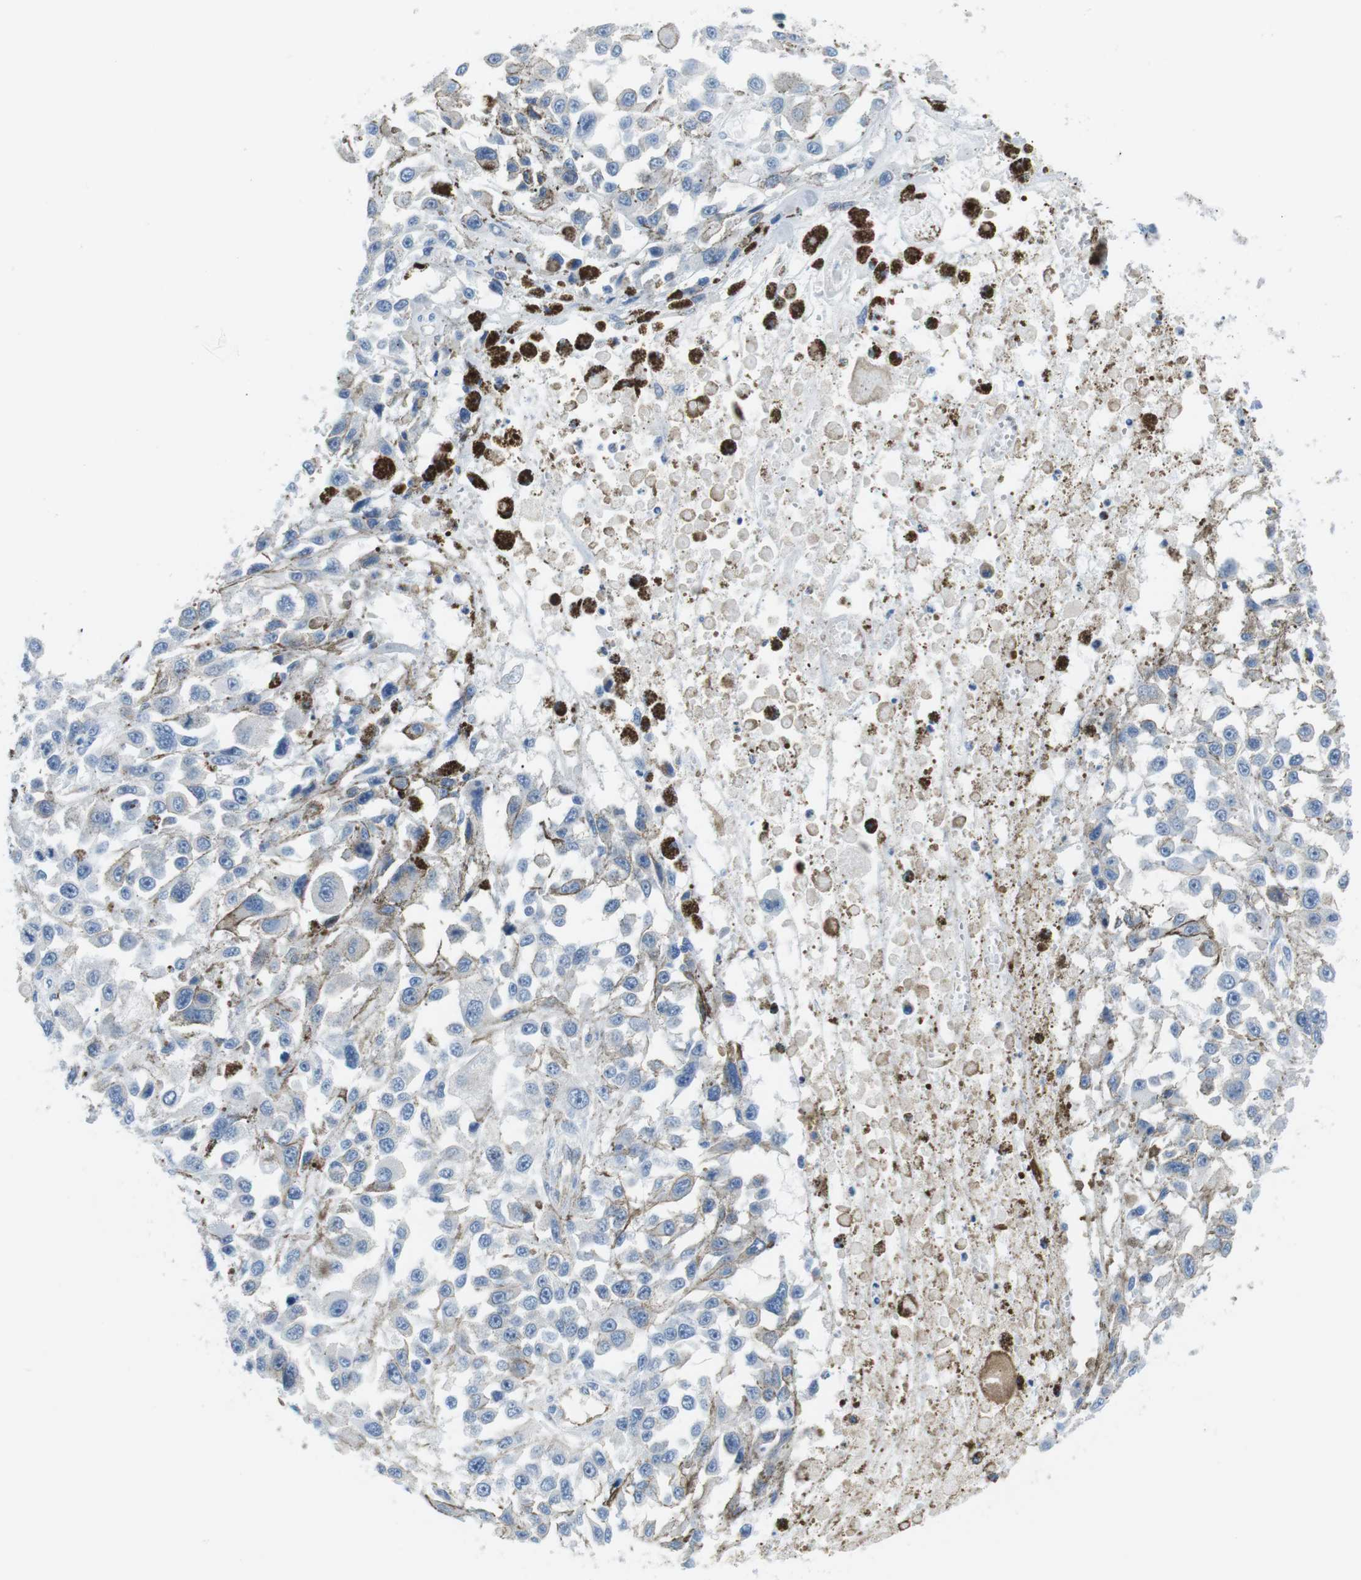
{"staining": {"intensity": "weak", "quantity": "<25%", "location": "cytoplasmic/membranous"}, "tissue": "melanoma", "cell_type": "Tumor cells", "image_type": "cancer", "snomed": [{"axis": "morphology", "description": "Malignant melanoma, Metastatic site"}, {"axis": "topography", "description": "Lymph node"}], "caption": "Immunohistochemistry (IHC) image of human melanoma stained for a protein (brown), which reveals no positivity in tumor cells.", "gene": "TNFRSF4", "patient": {"sex": "male", "age": 59}}